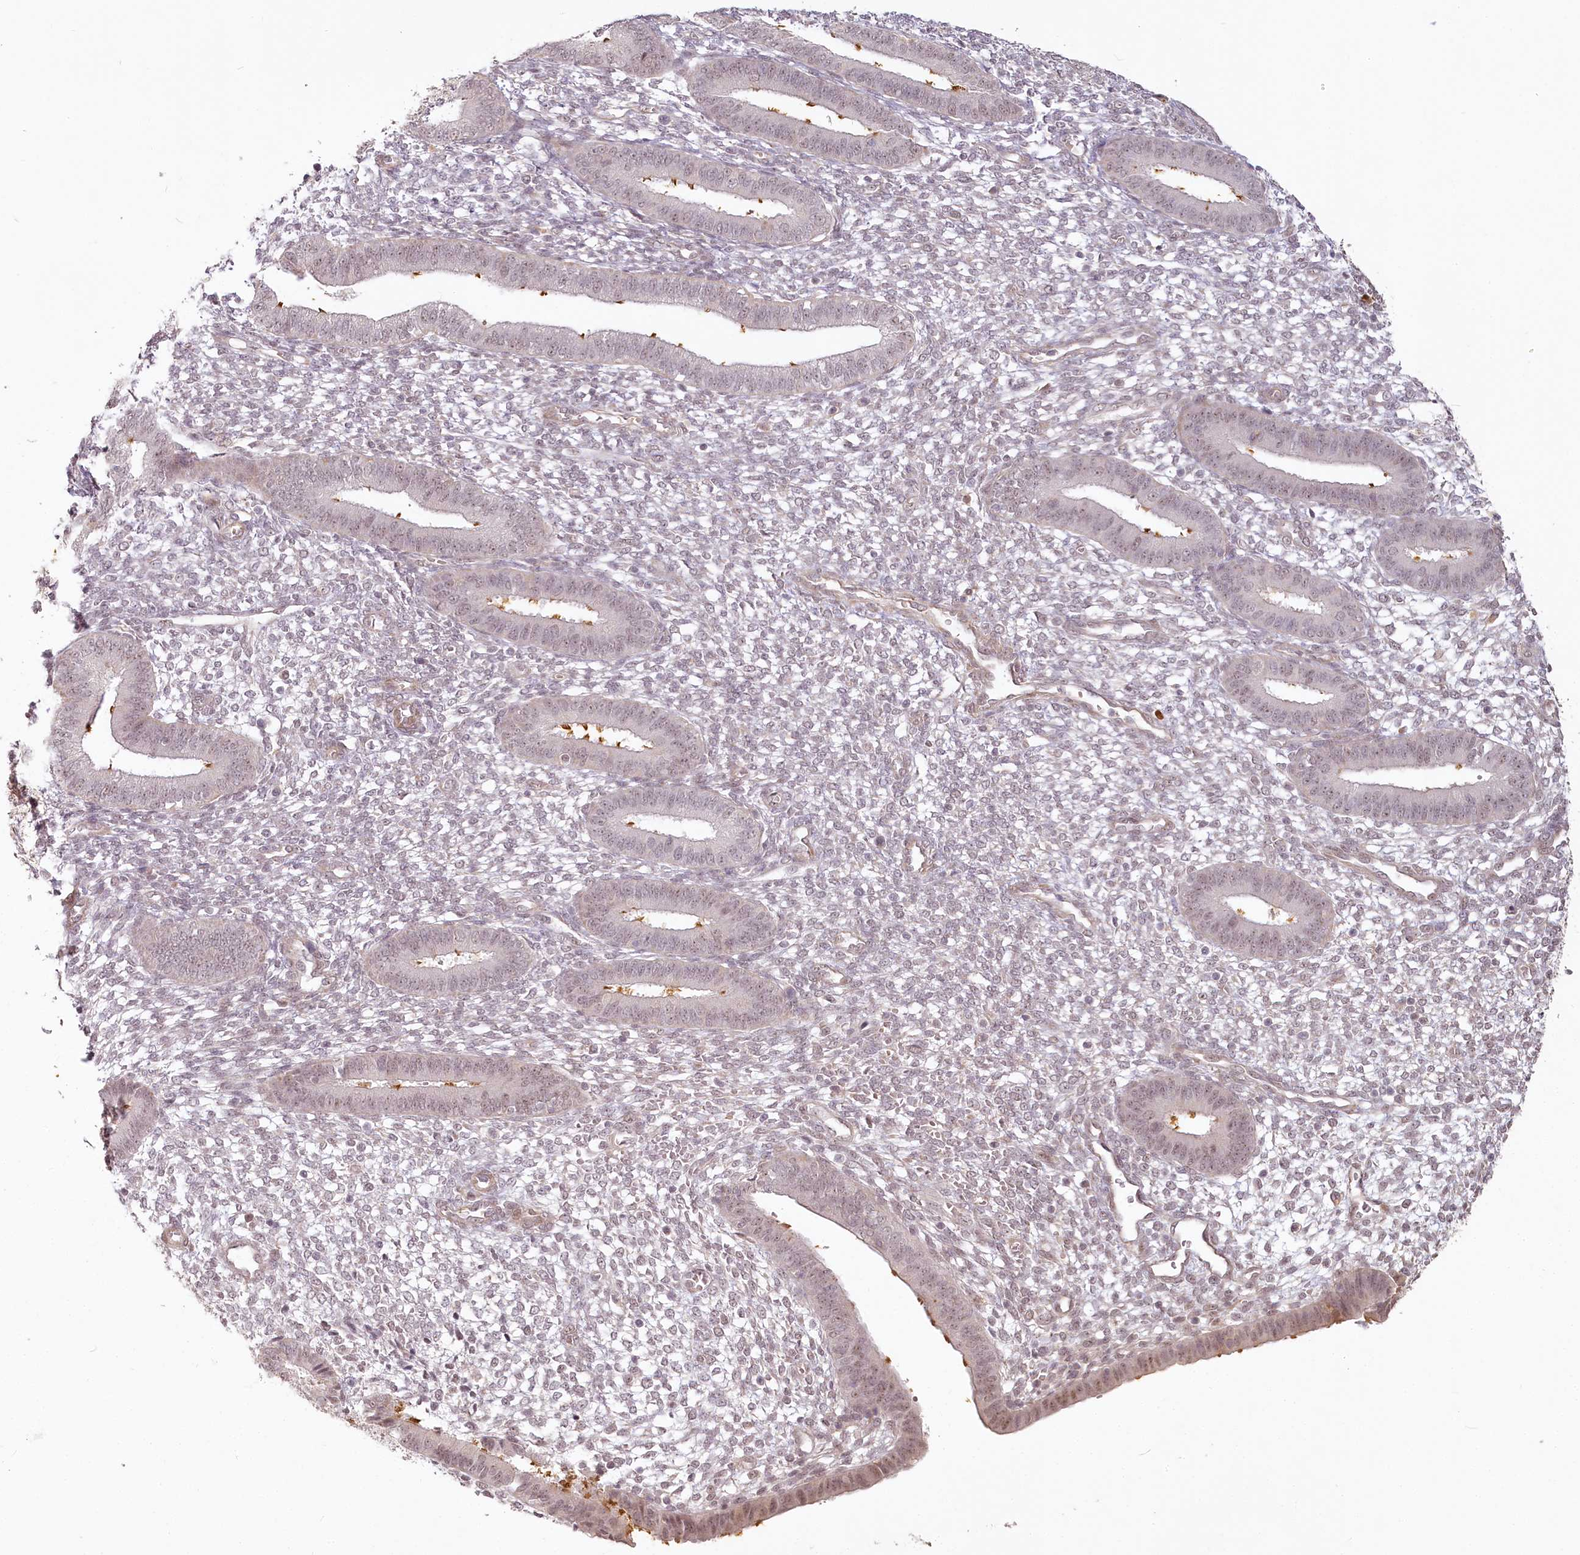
{"staining": {"intensity": "weak", "quantity": "25%-75%", "location": "nuclear"}, "tissue": "endometrium", "cell_type": "Cells in endometrial stroma", "image_type": "normal", "snomed": [{"axis": "morphology", "description": "Normal tissue, NOS"}, {"axis": "topography", "description": "Endometrium"}], "caption": "A photomicrograph of human endometrium stained for a protein demonstrates weak nuclear brown staining in cells in endometrial stroma. (brown staining indicates protein expression, while blue staining denotes nuclei).", "gene": "EXOSC7", "patient": {"sex": "female", "age": 46}}